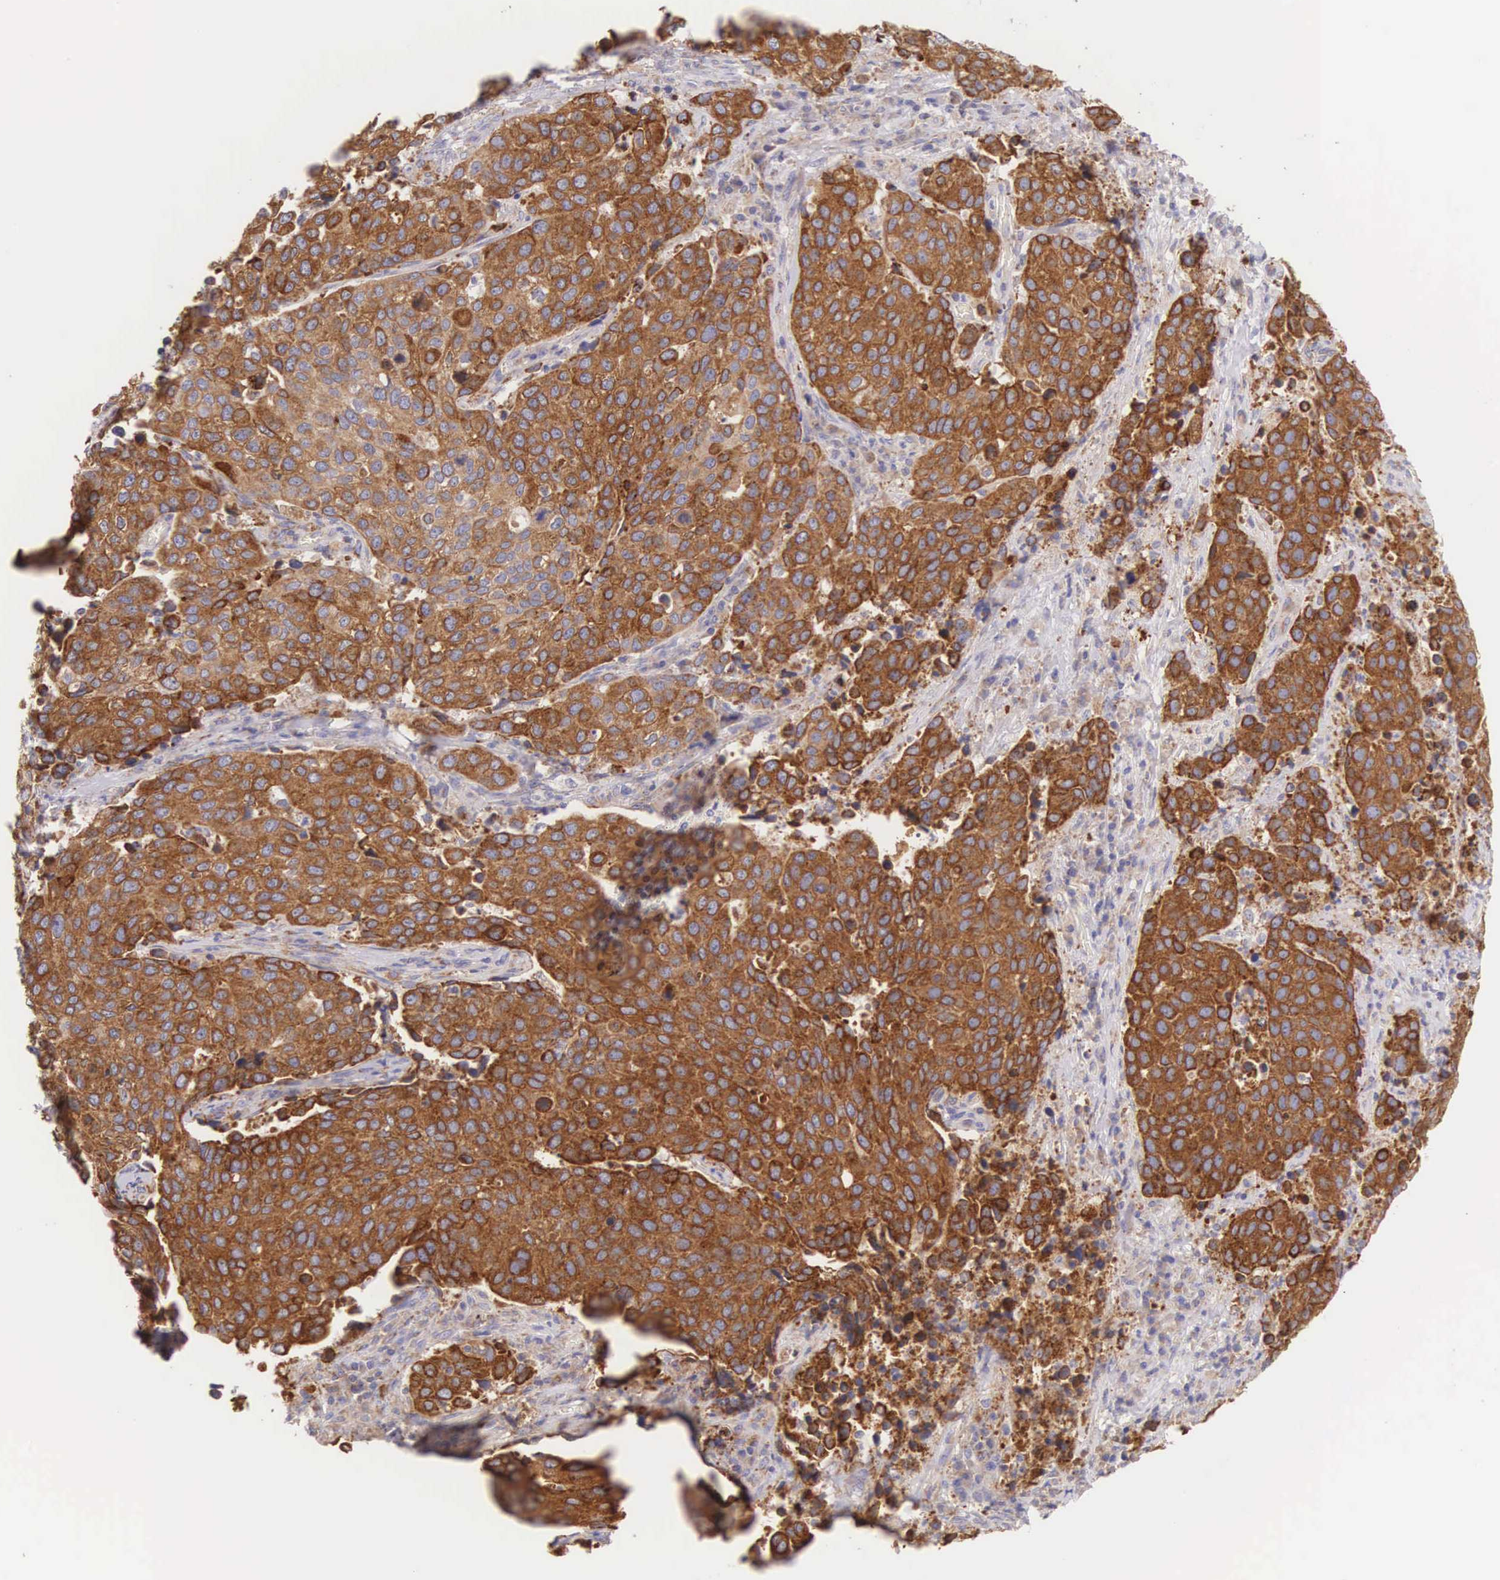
{"staining": {"intensity": "strong", "quantity": ">75%", "location": "cytoplasmic/membranous"}, "tissue": "cervical cancer", "cell_type": "Tumor cells", "image_type": "cancer", "snomed": [{"axis": "morphology", "description": "Squamous cell carcinoma, NOS"}, {"axis": "topography", "description": "Cervix"}], "caption": "An IHC photomicrograph of neoplastic tissue is shown. Protein staining in brown highlights strong cytoplasmic/membranous positivity in squamous cell carcinoma (cervical) within tumor cells.", "gene": "NSDHL", "patient": {"sex": "female", "age": 54}}